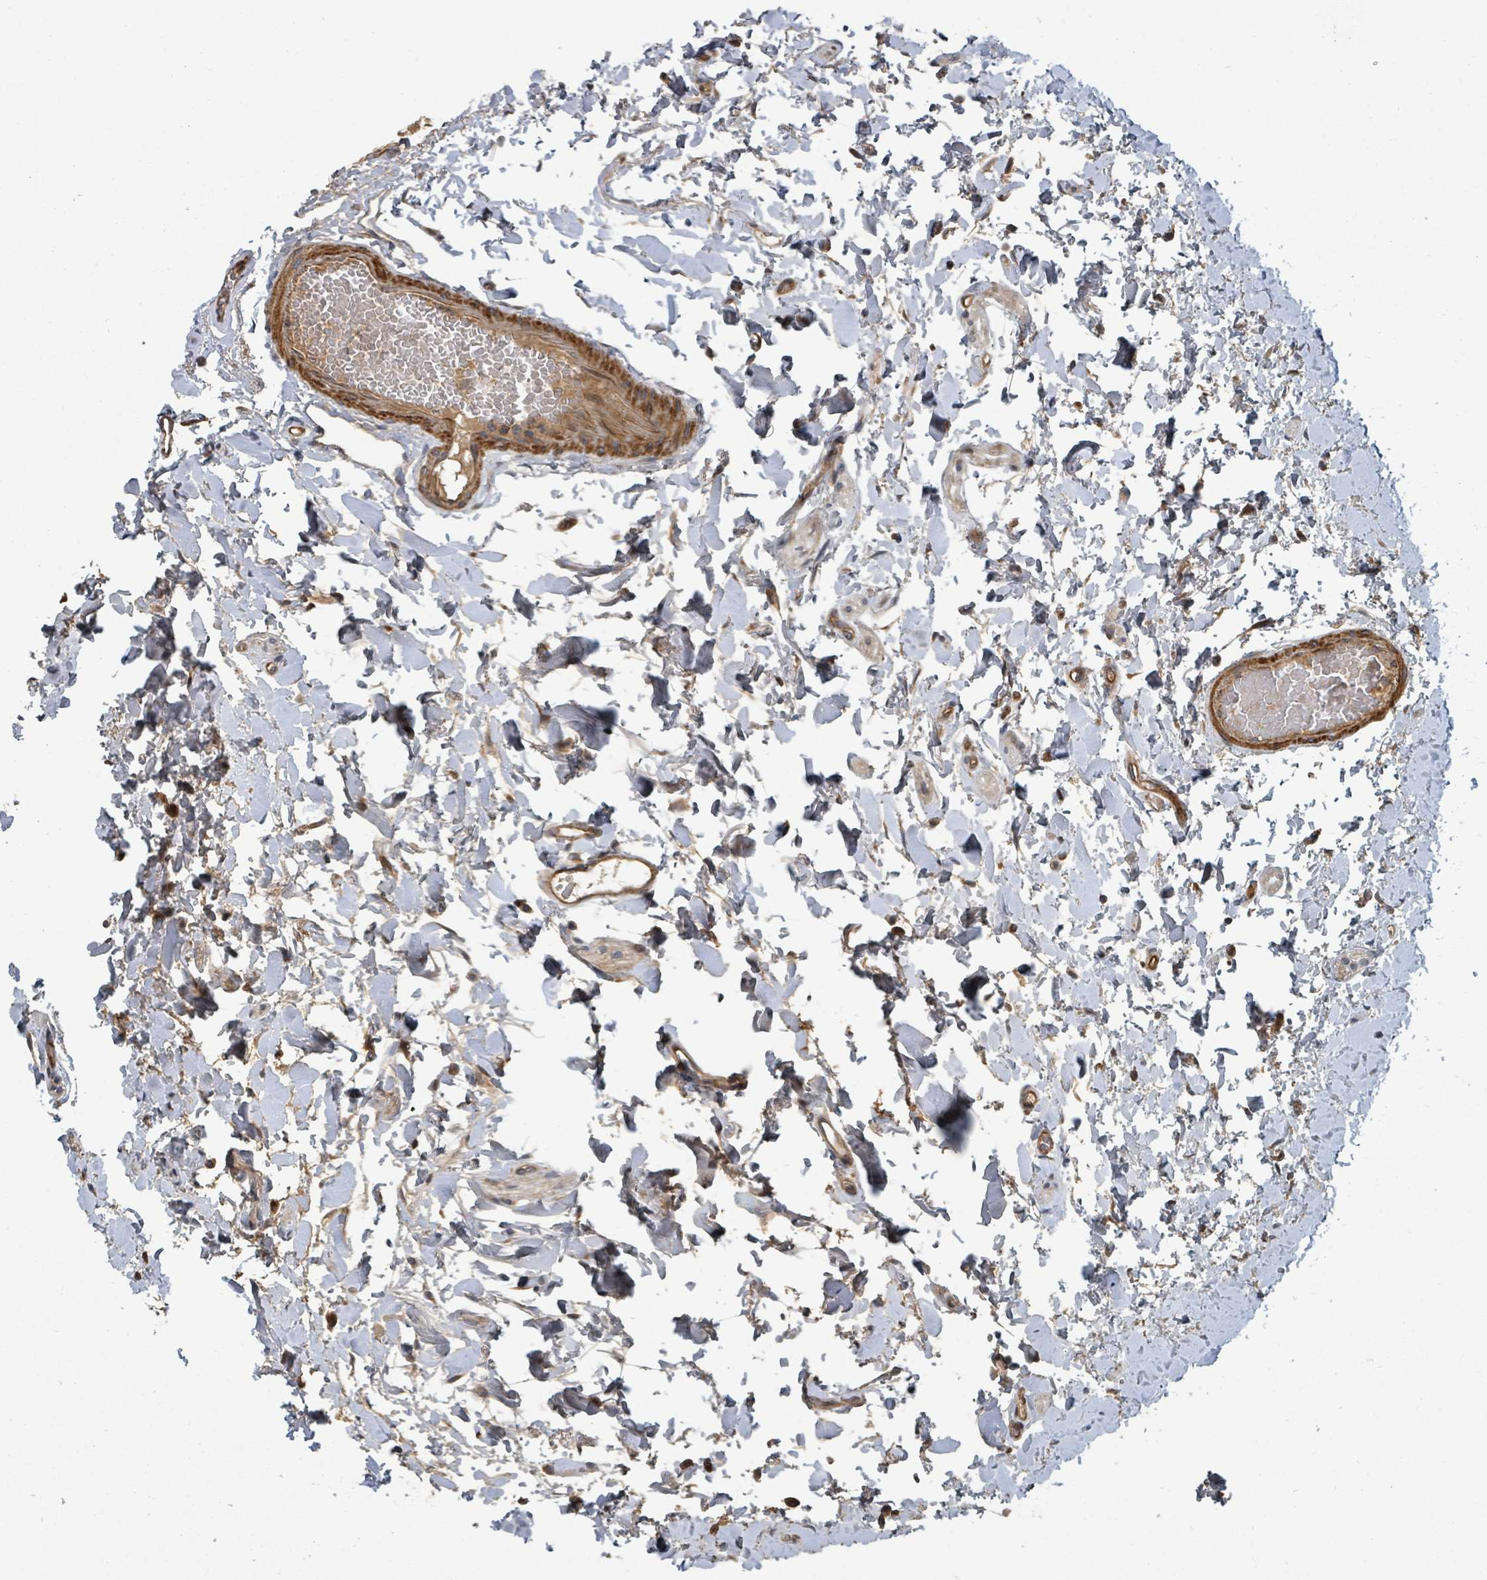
{"staining": {"intensity": "moderate", "quantity": ">75%", "location": "cytoplasmic/membranous"}, "tissue": "colon", "cell_type": "Endothelial cells", "image_type": "normal", "snomed": [{"axis": "morphology", "description": "Normal tissue, NOS"}, {"axis": "topography", "description": "Colon"}], "caption": "High-magnification brightfield microscopy of benign colon stained with DAB (brown) and counterstained with hematoxylin (blue). endothelial cells exhibit moderate cytoplasmic/membranous expression is appreciated in approximately>75% of cells. (brown staining indicates protein expression, while blue staining denotes nuclei).", "gene": "DPM1", "patient": {"sex": "male", "age": 84}}